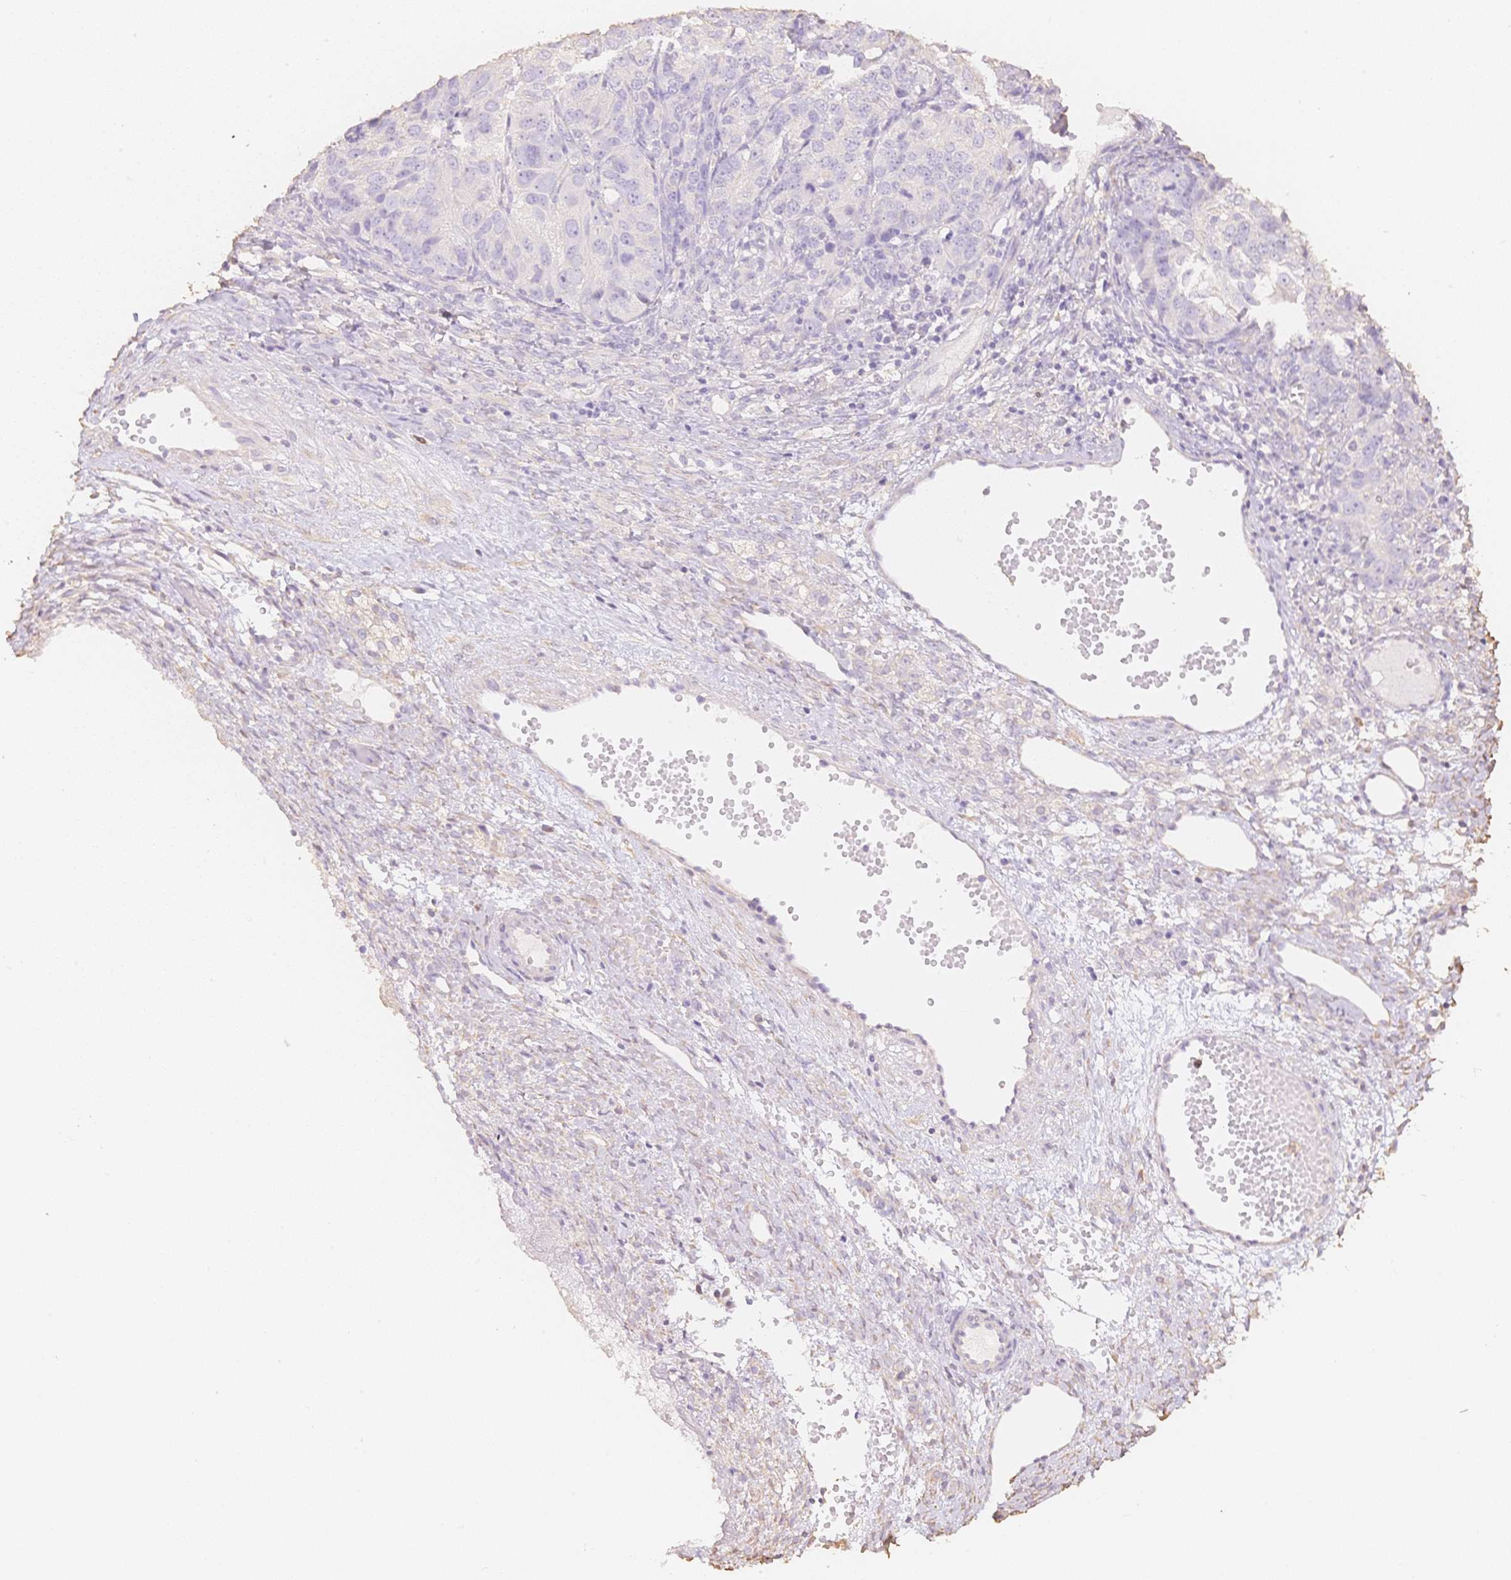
{"staining": {"intensity": "negative", "quantity": "none", "location": "none"}, "tissue": "ovarian cancer", "cell_type": "Tumor cells", "image_type": "cancer", "snomed": [{"axis": "morphology", "description": "Carcinoma, endometroid"}, {"axis": "topography", "description": "Ovary"}], "caption": "A photomicrograph of ovarian cancer (endometroid carcinoma) stained for a protein demonstrates no brown staining in tumor cells.", "gene": "MBOAT7", "patient": {"sex": "female", "age": 51}}